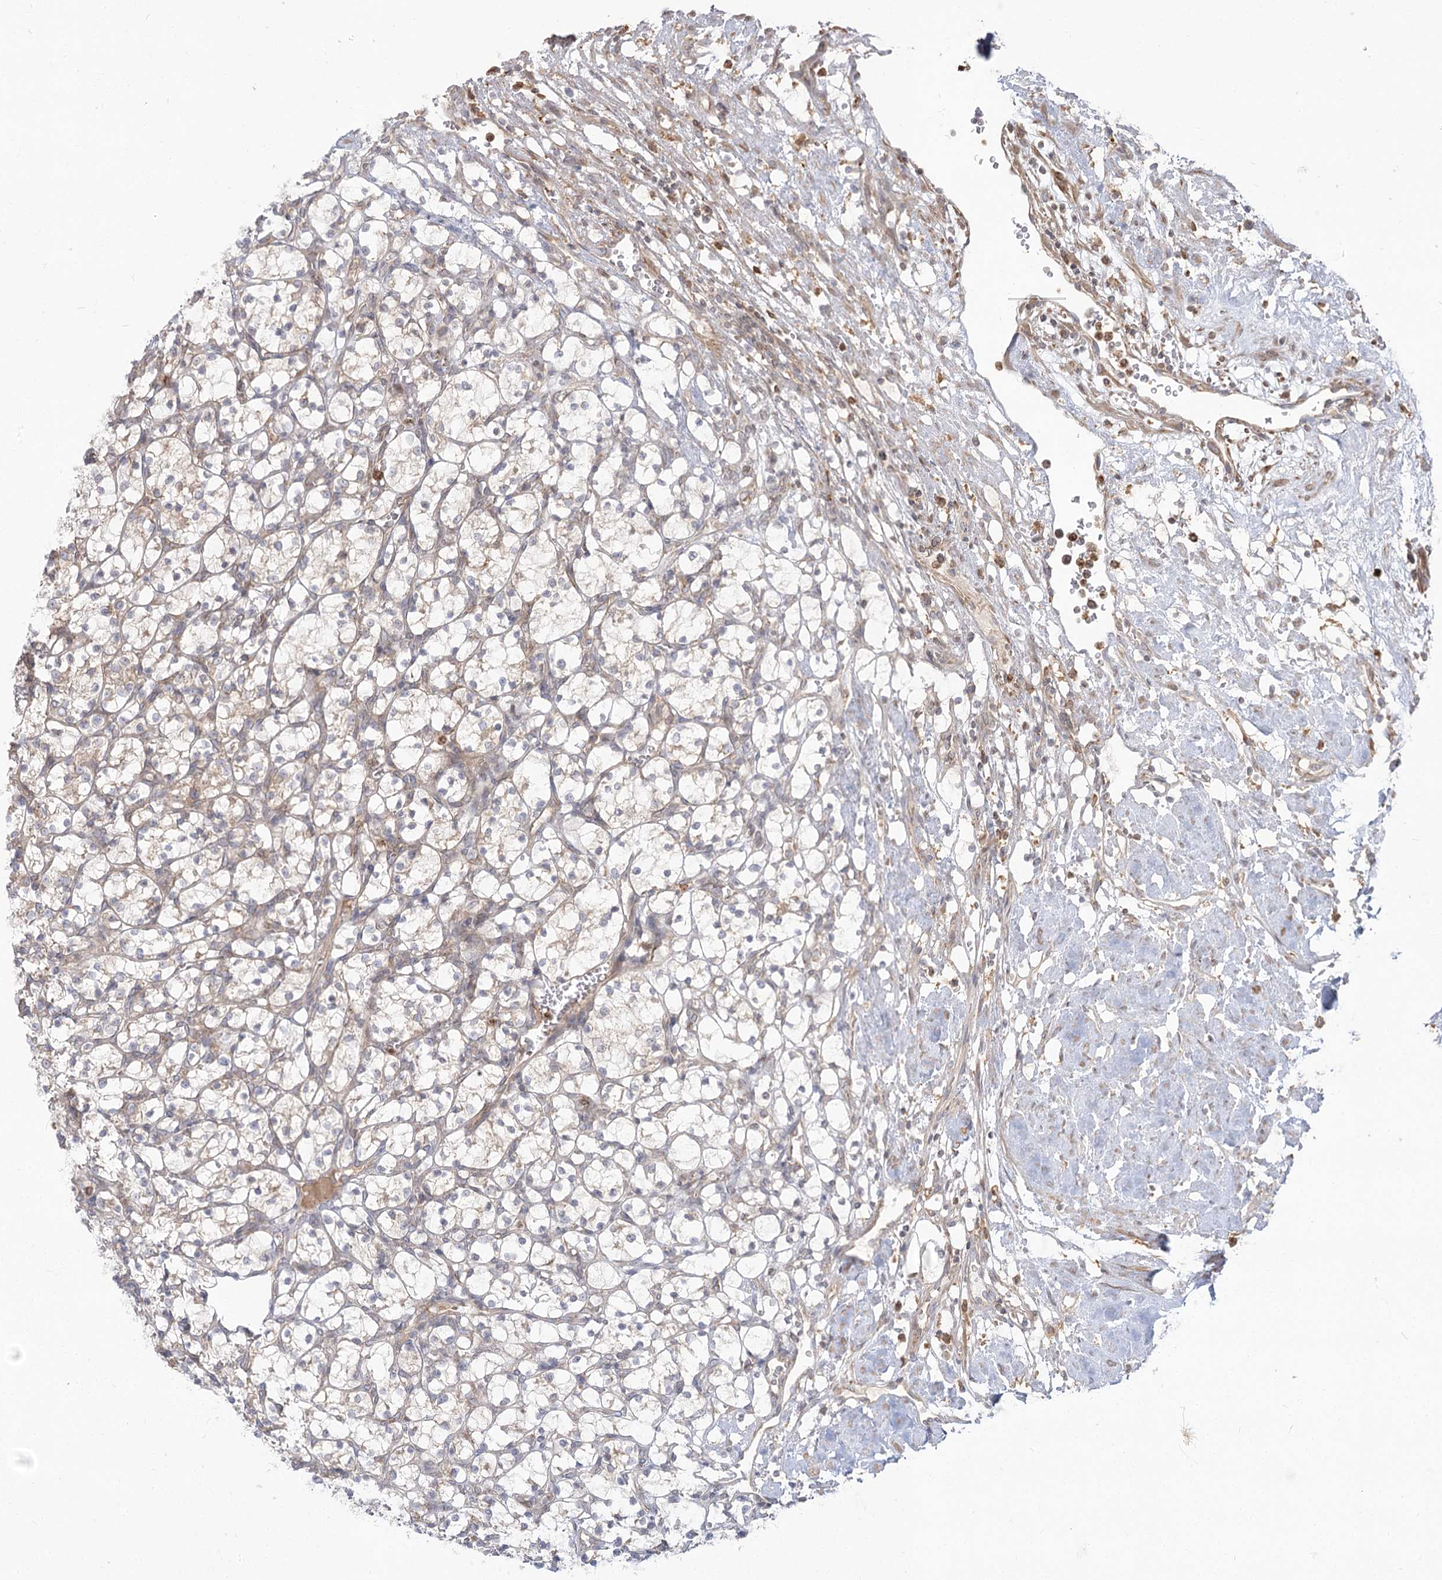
{"staining": {"intensity": "weak", "quantity": "25%-75%", "location": "cytoplasmic/membranous"}, "tissue": "renal cancer", "cell_type": "Tumor cells", "image_type": "cancer", "snomed": [{"axis": "morphology", "description": "Adenocarcinoma, NOS"}, {"axis": "topography", "description": "Kidney"}], "caption": "Renal cancer (adenocarcinoma) was stained to show a protein in brown. There is low levels of weak cytoplasmic/membranous expression in approximately 25%-75% of tumor cells.", "gene": "MTMR3", "patient": {"sex": "female", "age": 69}}